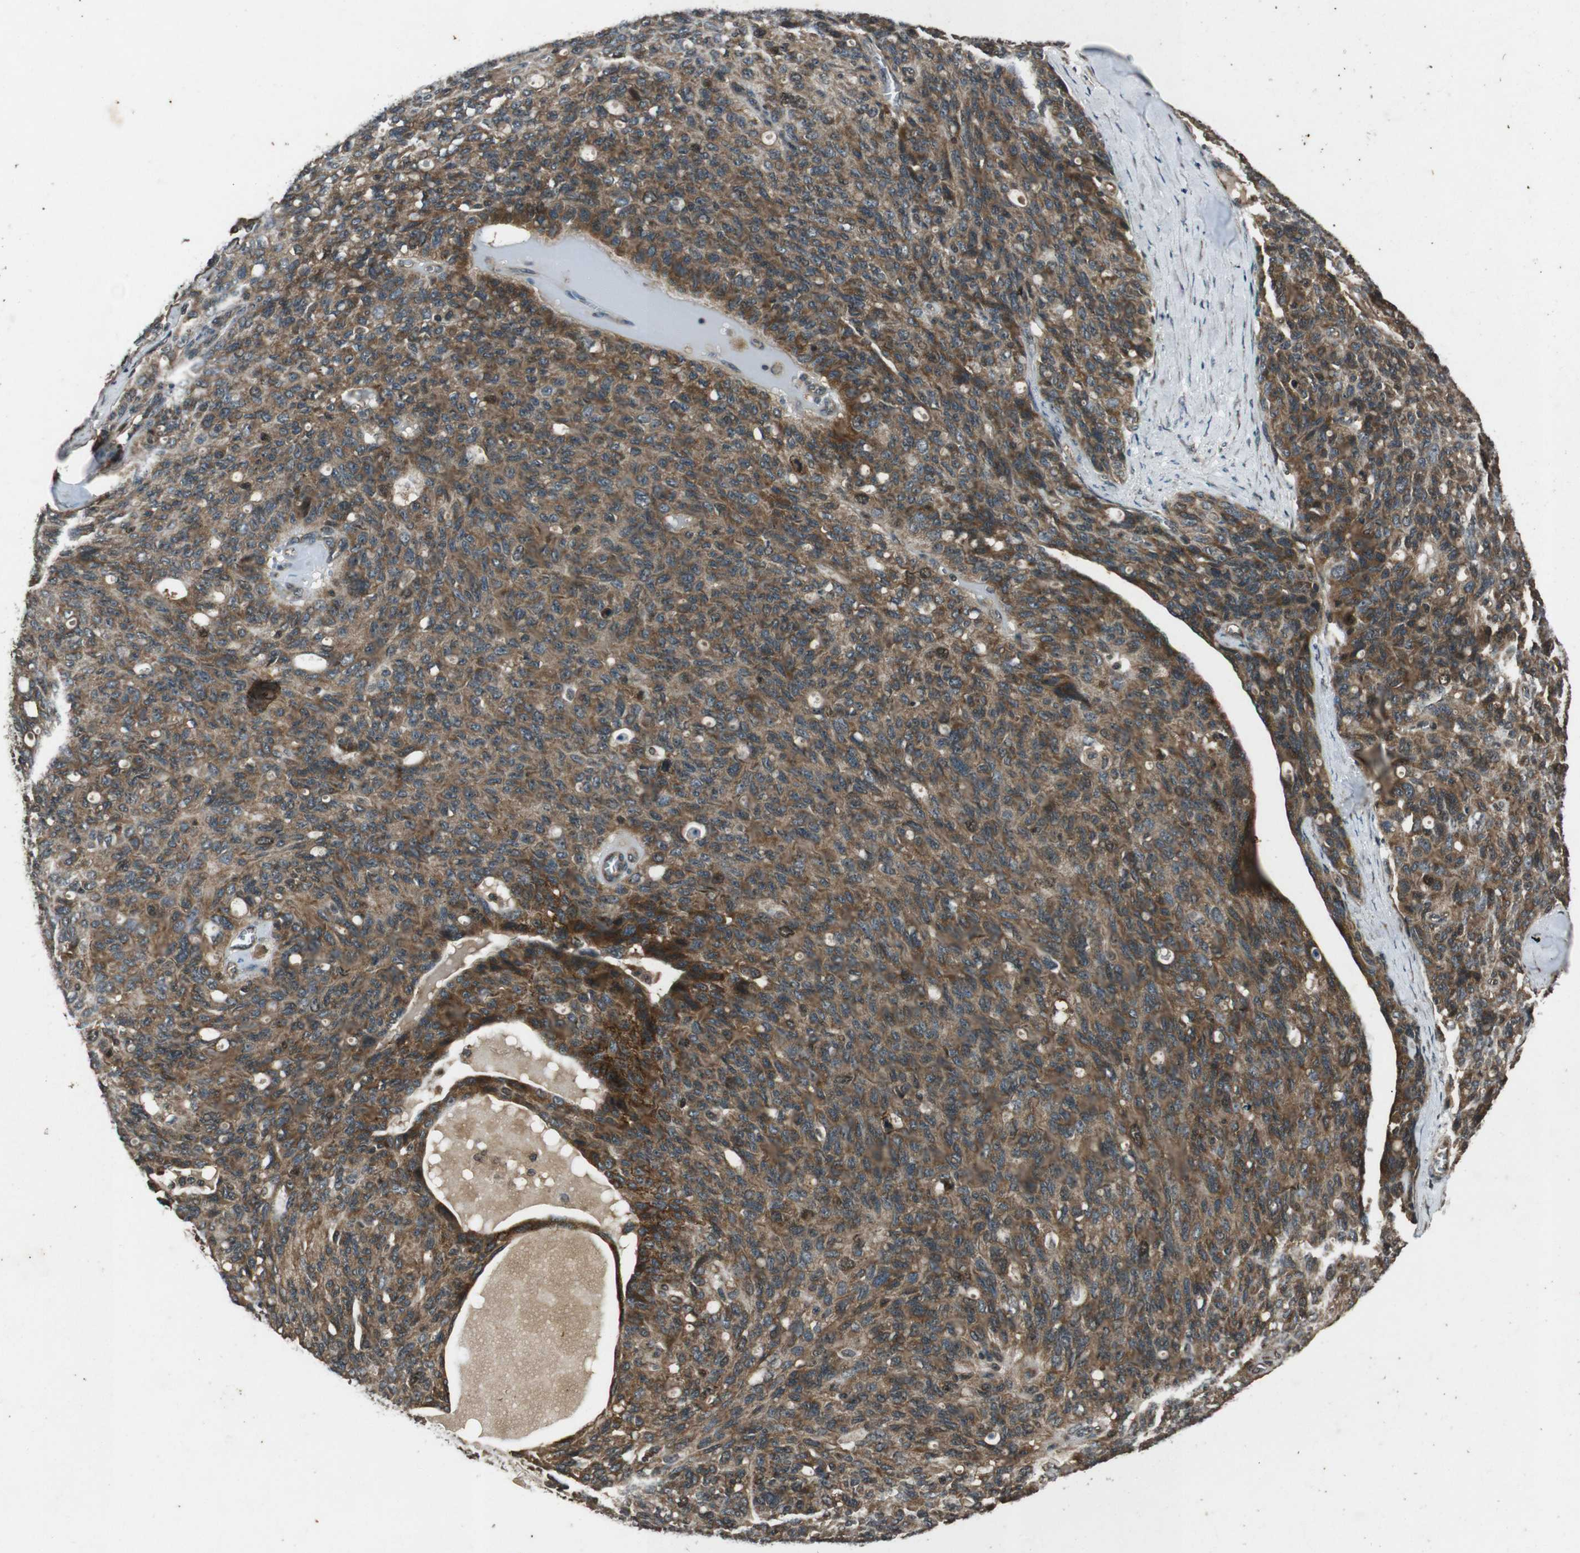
{"staining": {"intensity": "moderate", "quantity": ">75%", "location": "cytoplasmic/membranous"}, "tissue": "ovarian cancer", "cell_type": "Tumor cells", "image_type": "cancer", "snomed": [{"axis": "morphology", "description": "Carcinoma, endometroid"}, {"axis": "topography", "description": "Ovary"}], "caption": "Immunohistochemistry (IHC) of human ovarian cancer (endometroid carcinoma) displays medium levels of moderate cytoplasmic/membranous expression in about >75% of tumor cells.", "gene": "PLK2", "patient": {"sex": "female", "age": 60}}